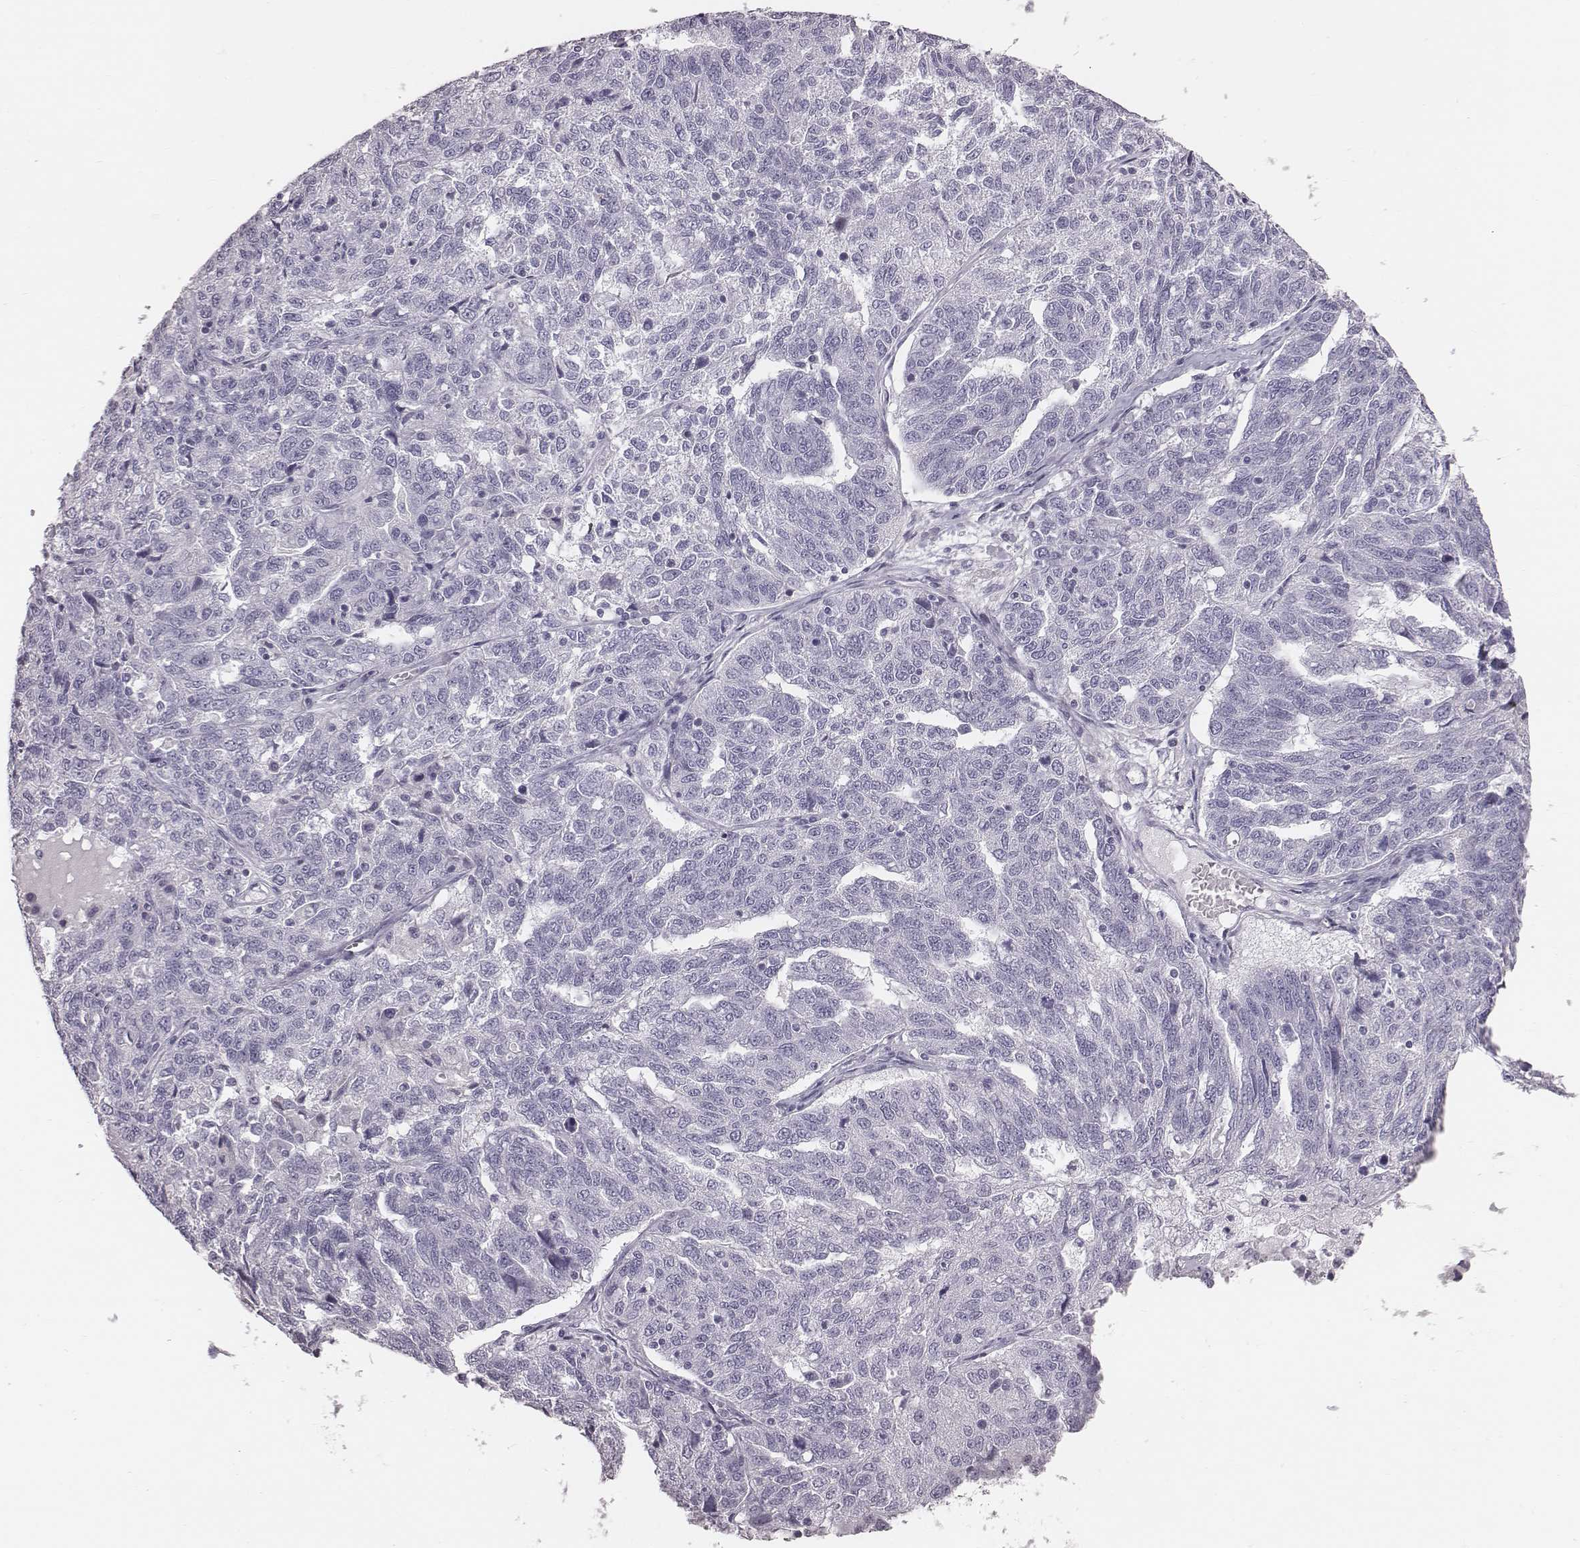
{"staining": {"intensity": "negative", "quantity": "none", "location": "none"}, "tissue": "ovarian cancer", "cell_type": "Tumor cells", "image_type": "cancer", "snomed": [{"axis": "morphology", "description": "Cystadenocarcinoma, serous, NOS"}, {"axis": "topography", "description": "Ovary"}], "caption": "Ovarian serous cystadenocarcinoma was stained to show a protein in brown. There is no significant expression in tumor cells. (Stains: DAB immunohistochemistry (IHC) with hematoxylin counter stain, Microscopy: brightfield microscopy at high magnification).", "gene": "C6orf58", "patient": {"sex": "female", "age": 71}}